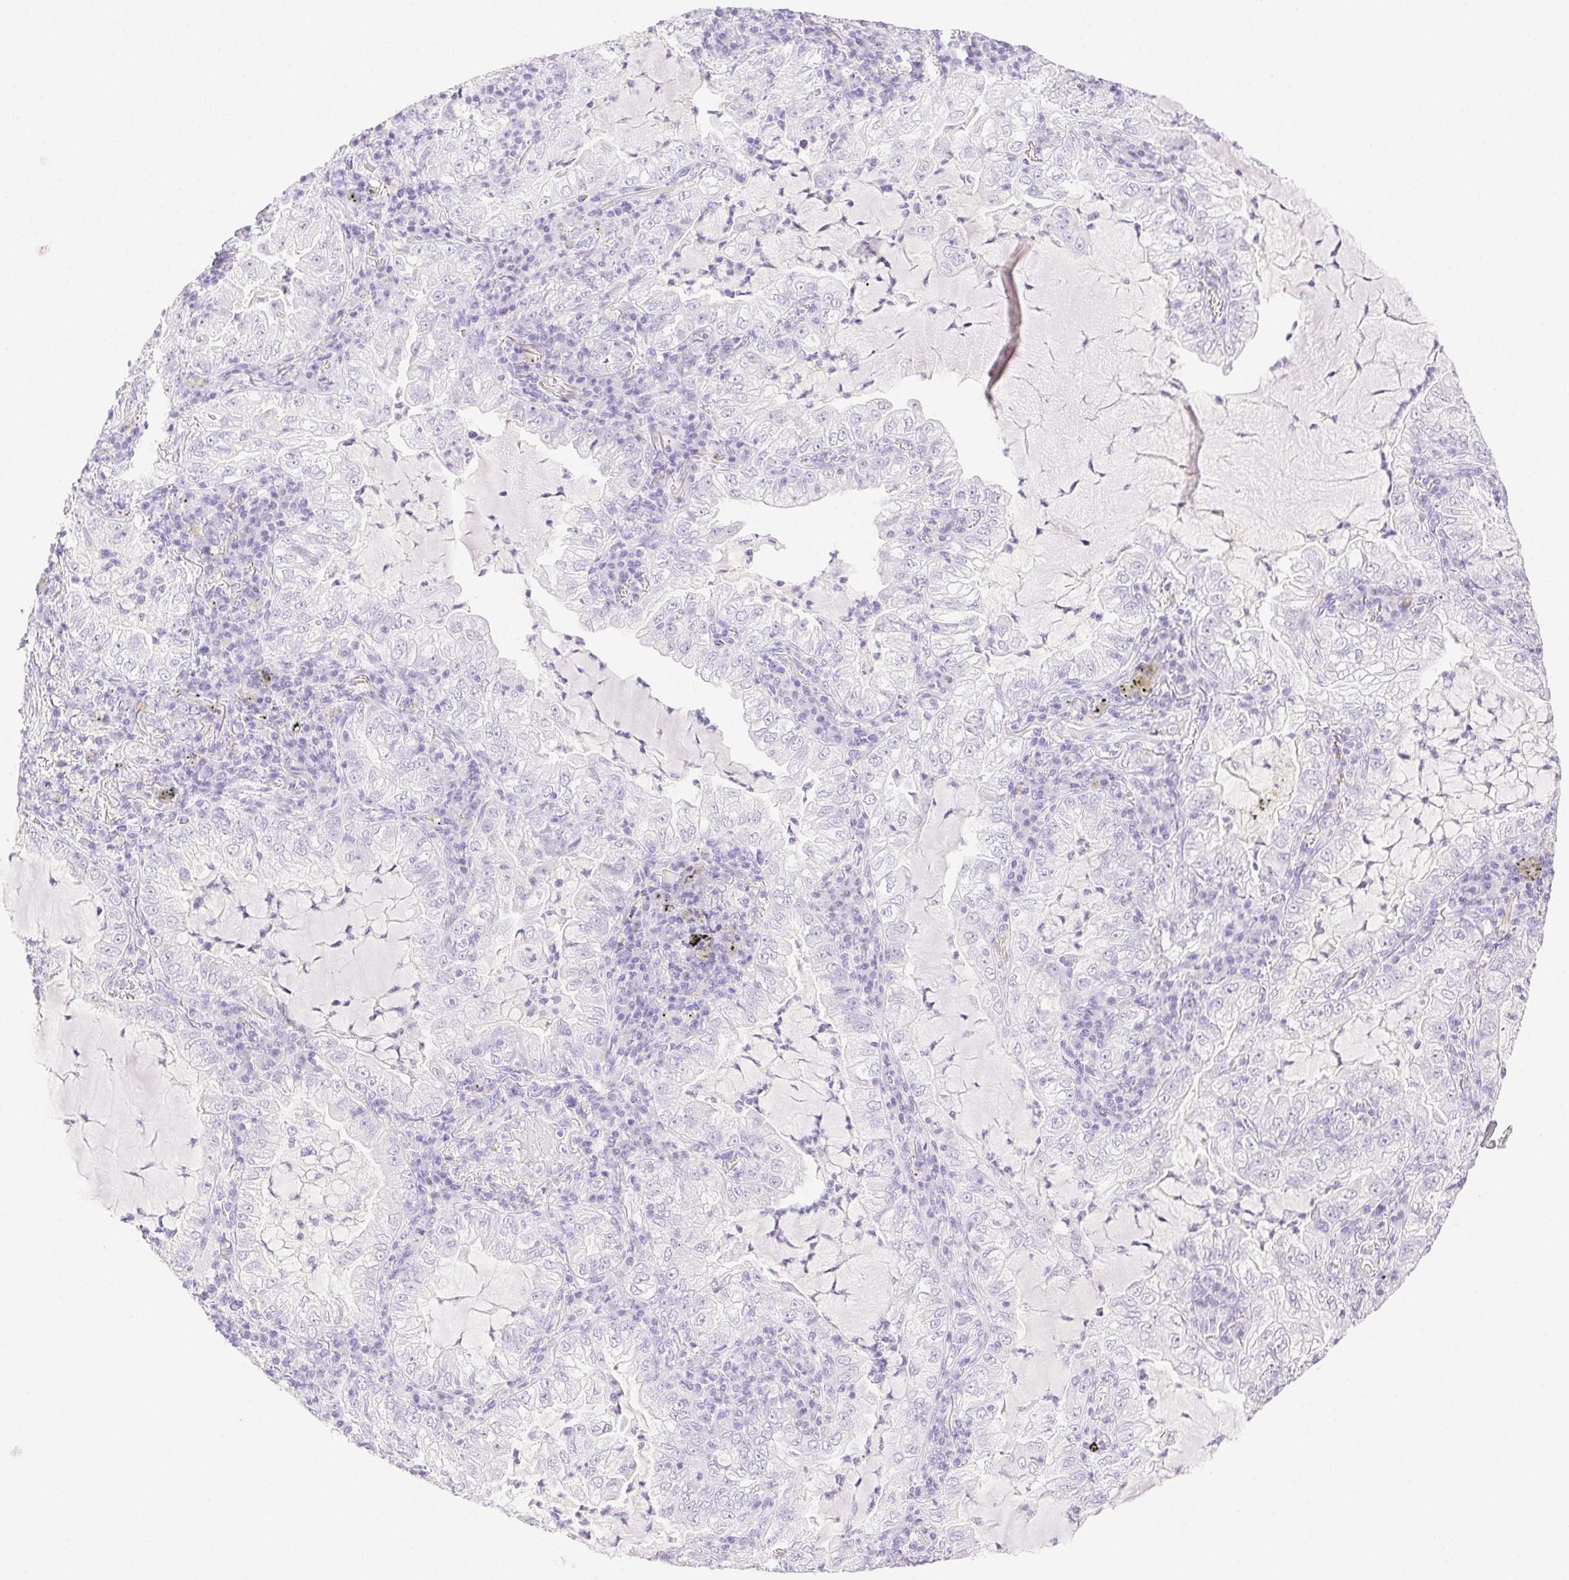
{"staining": {"intensity": "negative", "quantity": "none", "location": "none"}, "tissue": "lung cancer", "cell_type": "Tumor cells", "image_type": "cancer", "snomed": [{"axis": "morphology", "description": "Adenocarcinoma, NOS"}, {"axis": "topography", "description": "Lung"}], "caption": "There is no significant expression in tumor cells of lung cancer.", "gene": "SPACA4", "patient": {"sex": "female", "age": 73}}